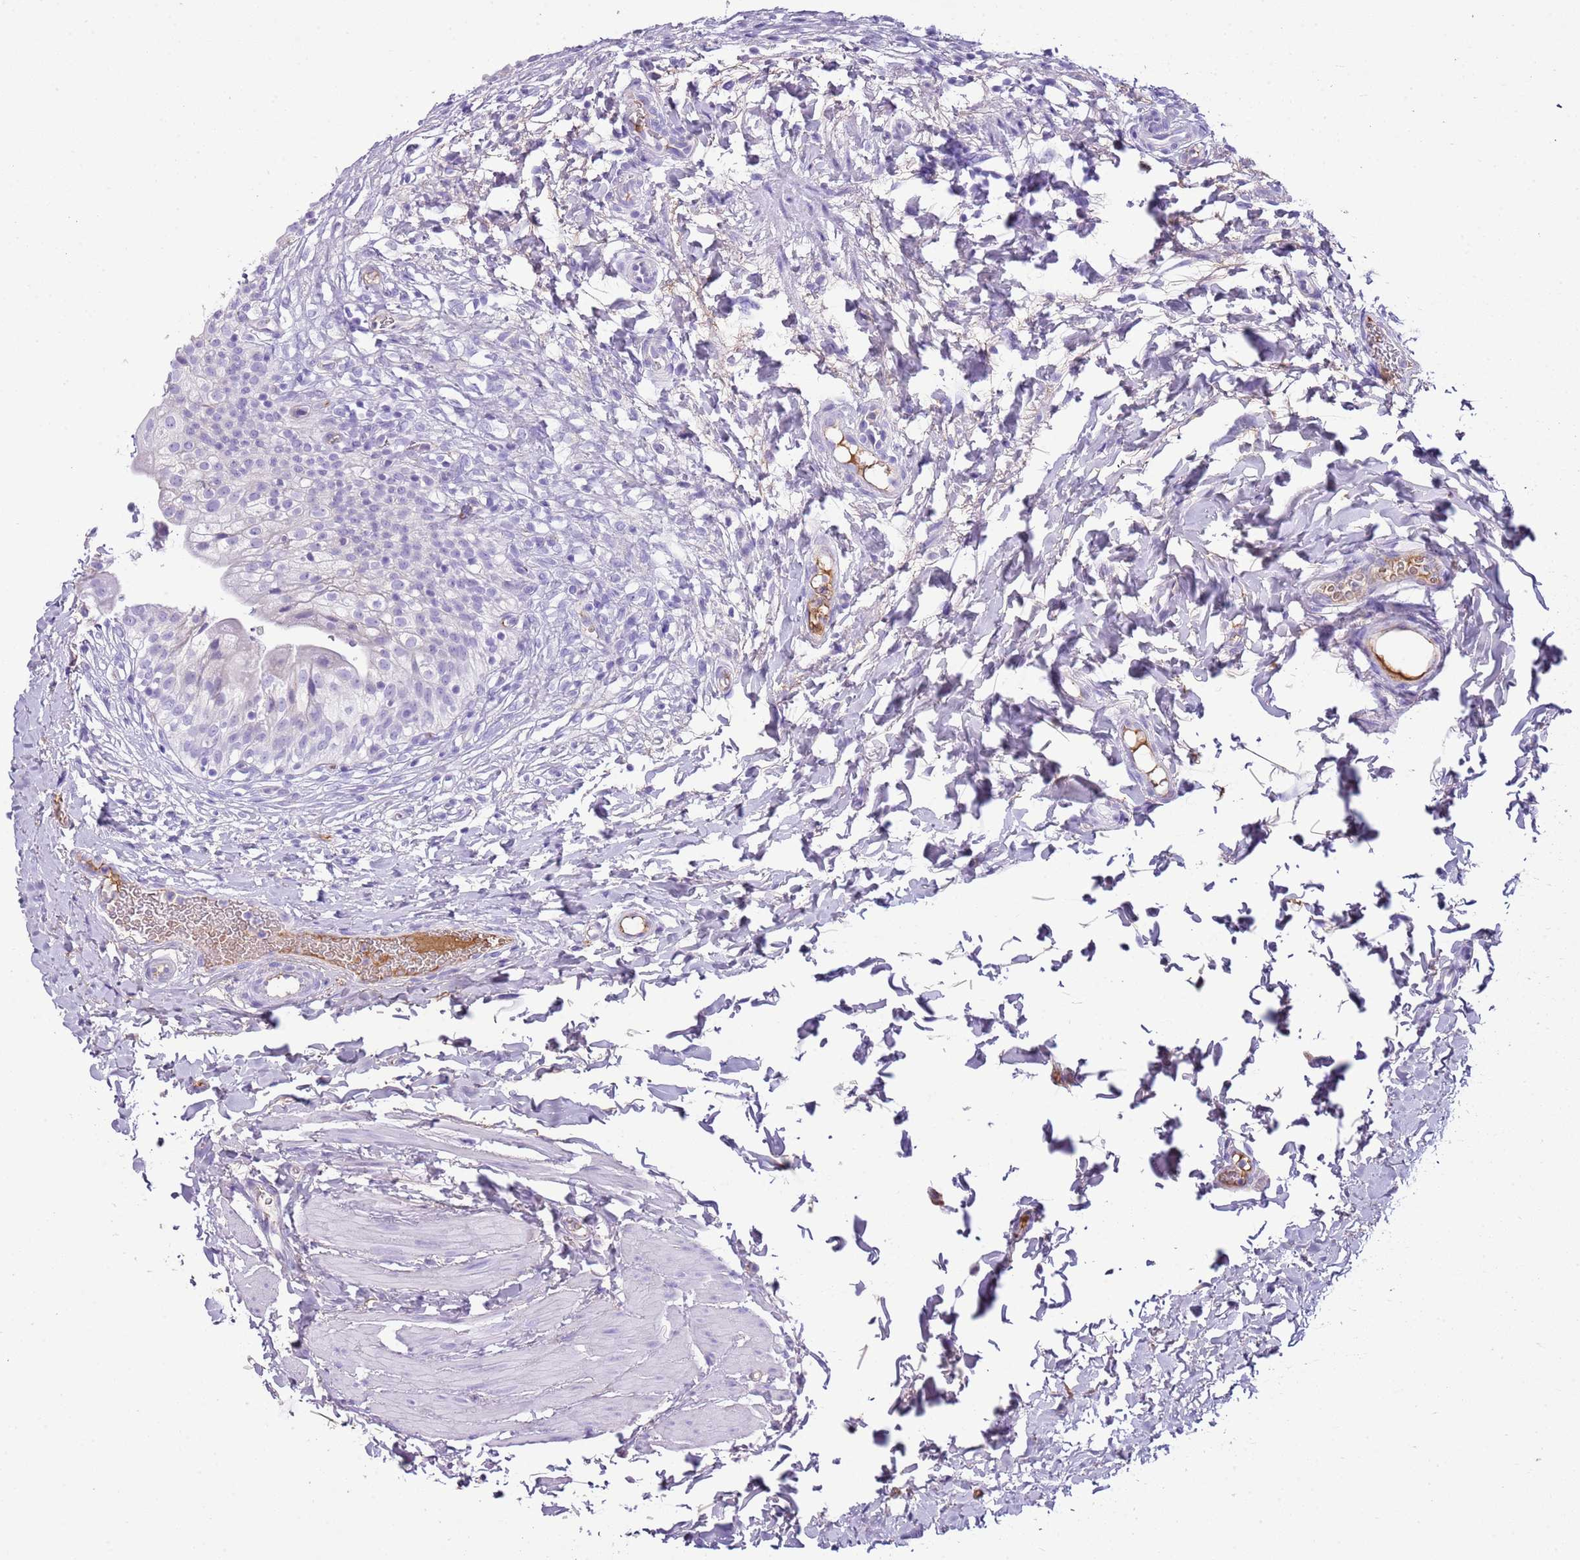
{"staining": {"intensity": "negative", "quantity": "none", "location": "none"}, "tissue": "urinary bladder", "cell_type": "Urothelial cells", "image_type": "normal", "snomed": [{"axis": "morphology", "description": "Normal tissue, NOS"}, {"axis": "topography", "description": "Urinary bladder"}], "caption": "IHC photomicrograph of normal urinary bladder: urinary bladder stained with DAB exhibits no significant protein positivity in urothelial cells. (Stains: DAB (3,3'-diaminobenzidine) immunohistochemistry with hematoxylin counter stain, Microscopy: brightfield microscopy at high magnification).", "gene": "IGKV3", "patient": {"sex": "male", "age": 55}}